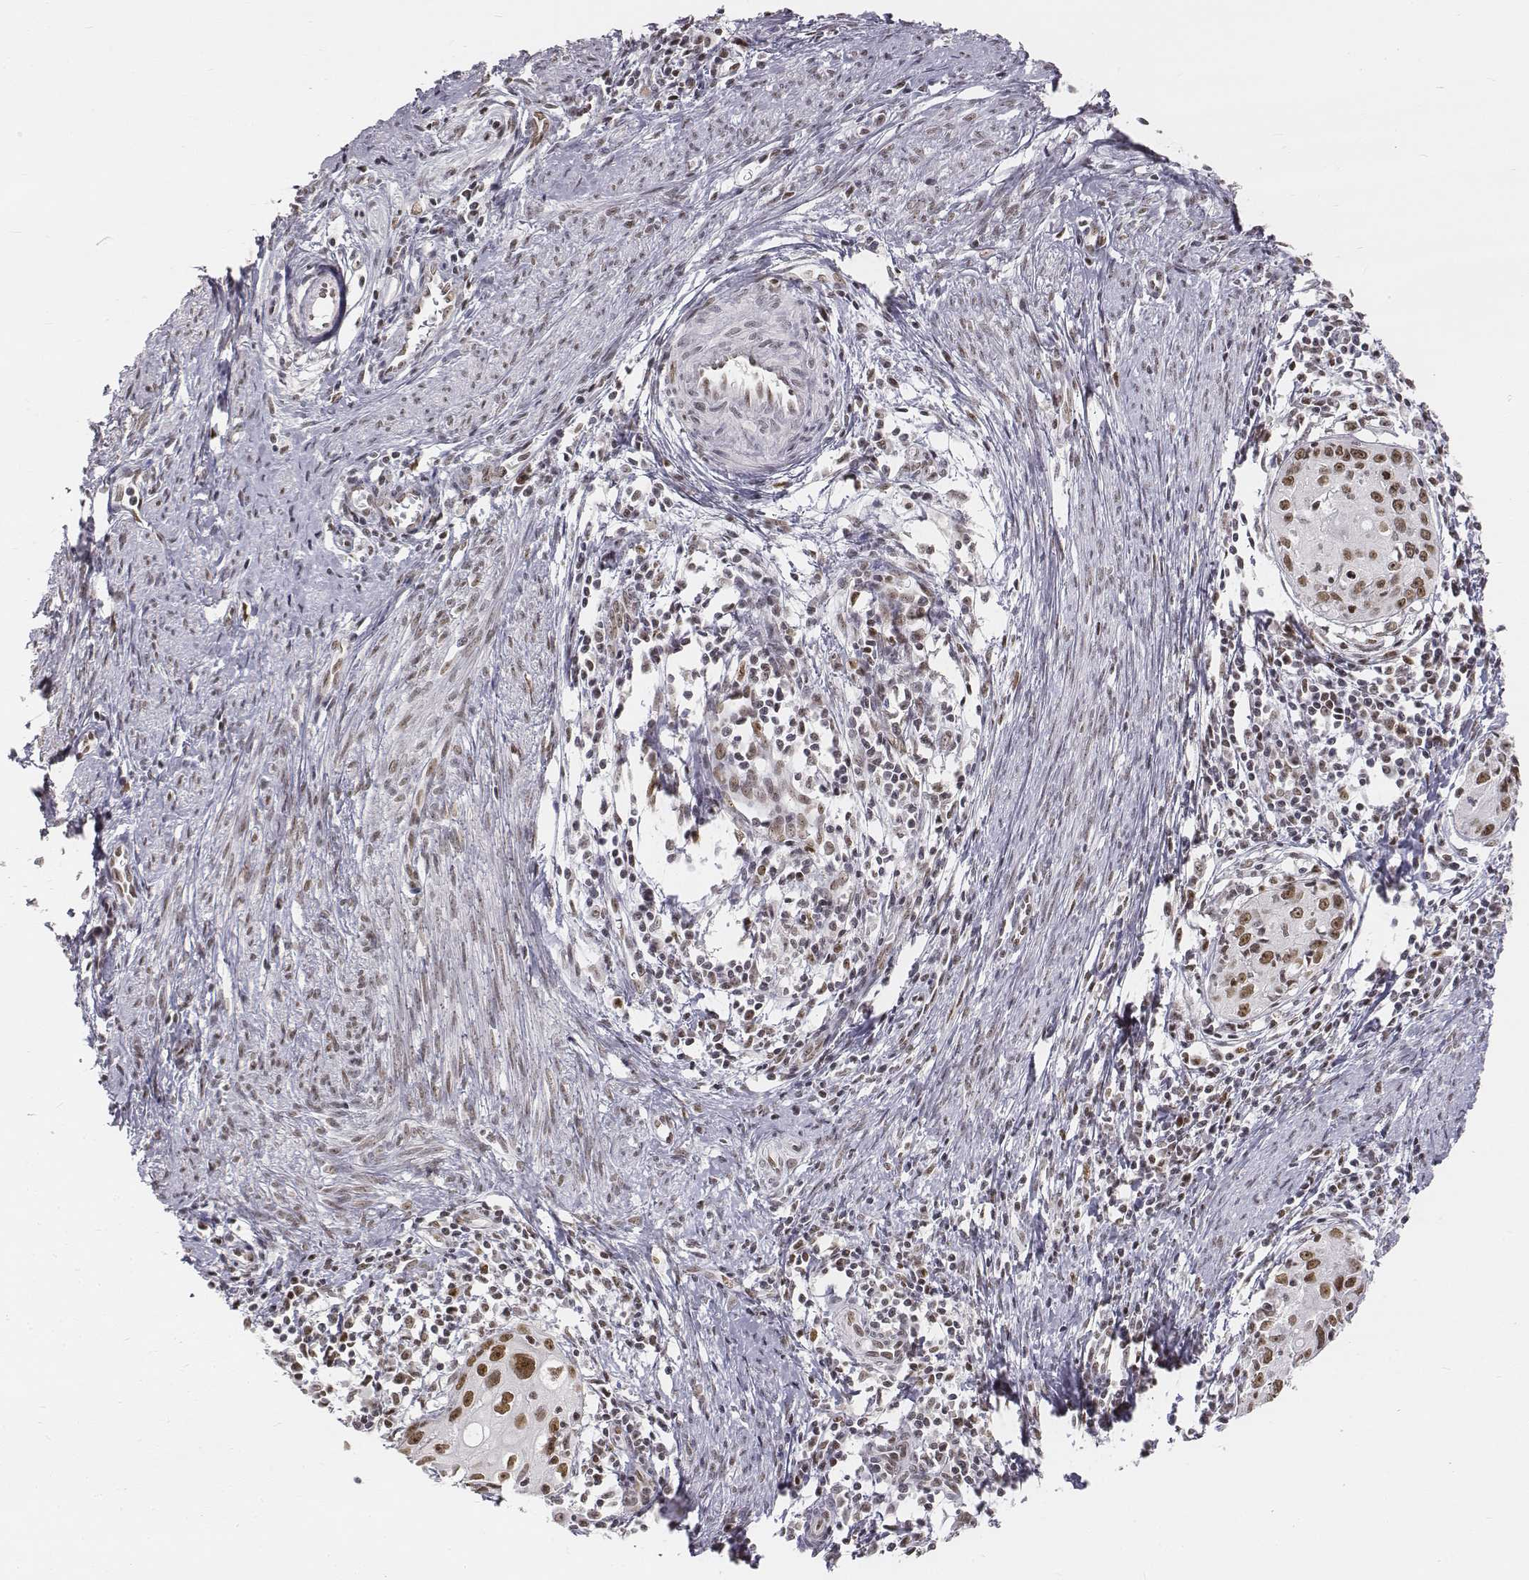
{"staining": {"intensity": "moderate", "quantity": ">75%", "location": "nuclear"}, "tissue": "cervical cancer", "cell_type": "Tumor cells", "image_type": "cancer", "snomed": [{"axis": "morphology", "description": "Squamous cell carcinoma, NOS"}, {"axis": "topography", "description": "Cervix"}], "caption": "This is an image of immunohistochemistry (IHC) staining of squamous cell carcinoma (cervical), which shows moderate expression in the nuclear of tumor cells.", "gene": "PHF6", "patient": {"sex": "female", "age": 40}}